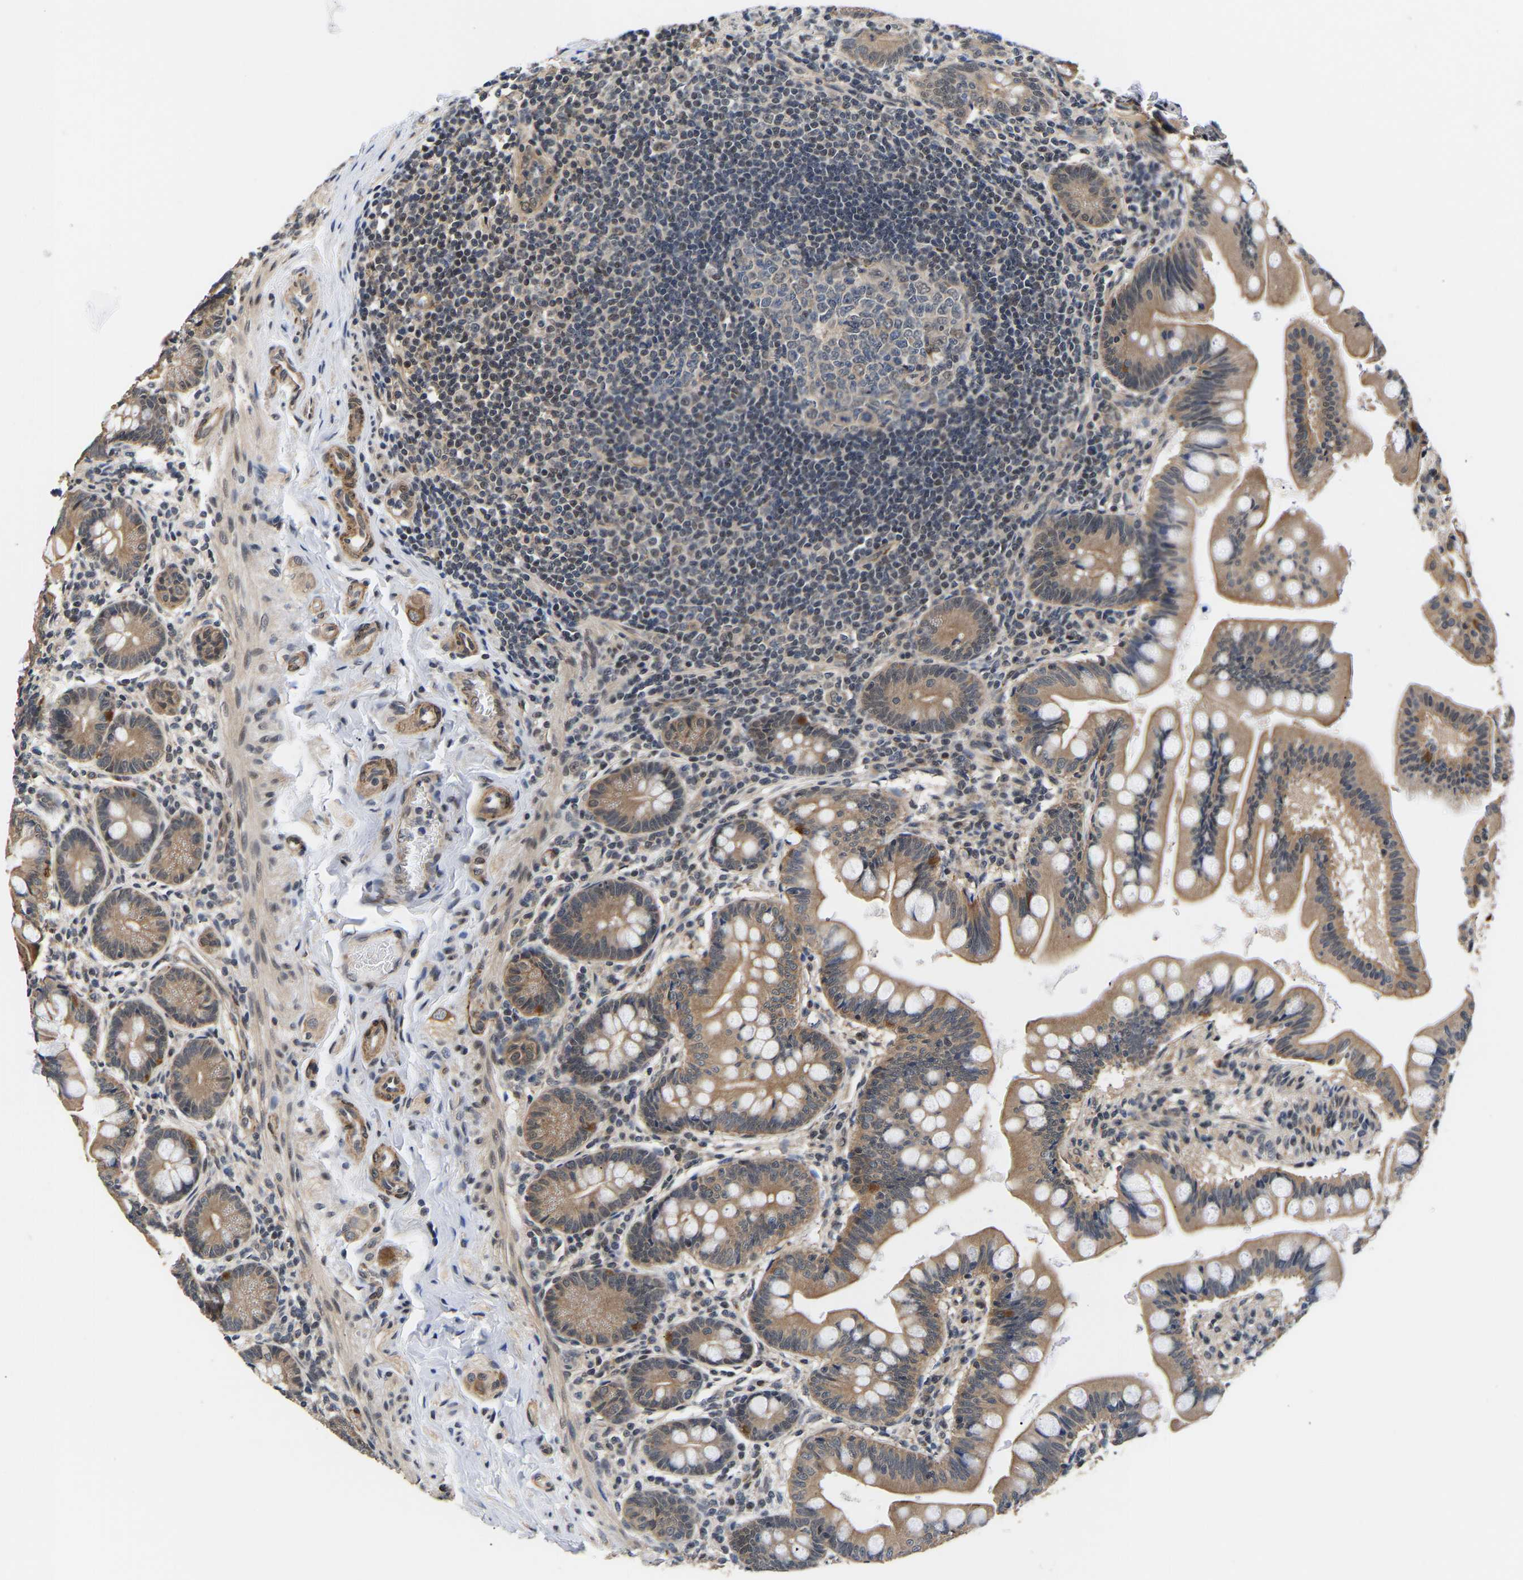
{"staining": {"intensity": "moderate", "quantity": ">75%", "location": "cytoplasmic/membranous"}, "tissue": "small intestine", "cell_type": "Glandular cells", "image_type": "normal", "snomed": [{"axis": "morphology", "description": "Normal tissue, NOS"}, {"axis": "topography", "description": "Small intestine"}], "caption": "A brown stain shows moderate cytoplasmic/membranous staining of a protein in glandular cells of normal small intestine. (brown staining indicates protein expression, while blue staining denotes nuclei).", "gene": "METTL16", "patient": {"sex": "male", "age": 7}}